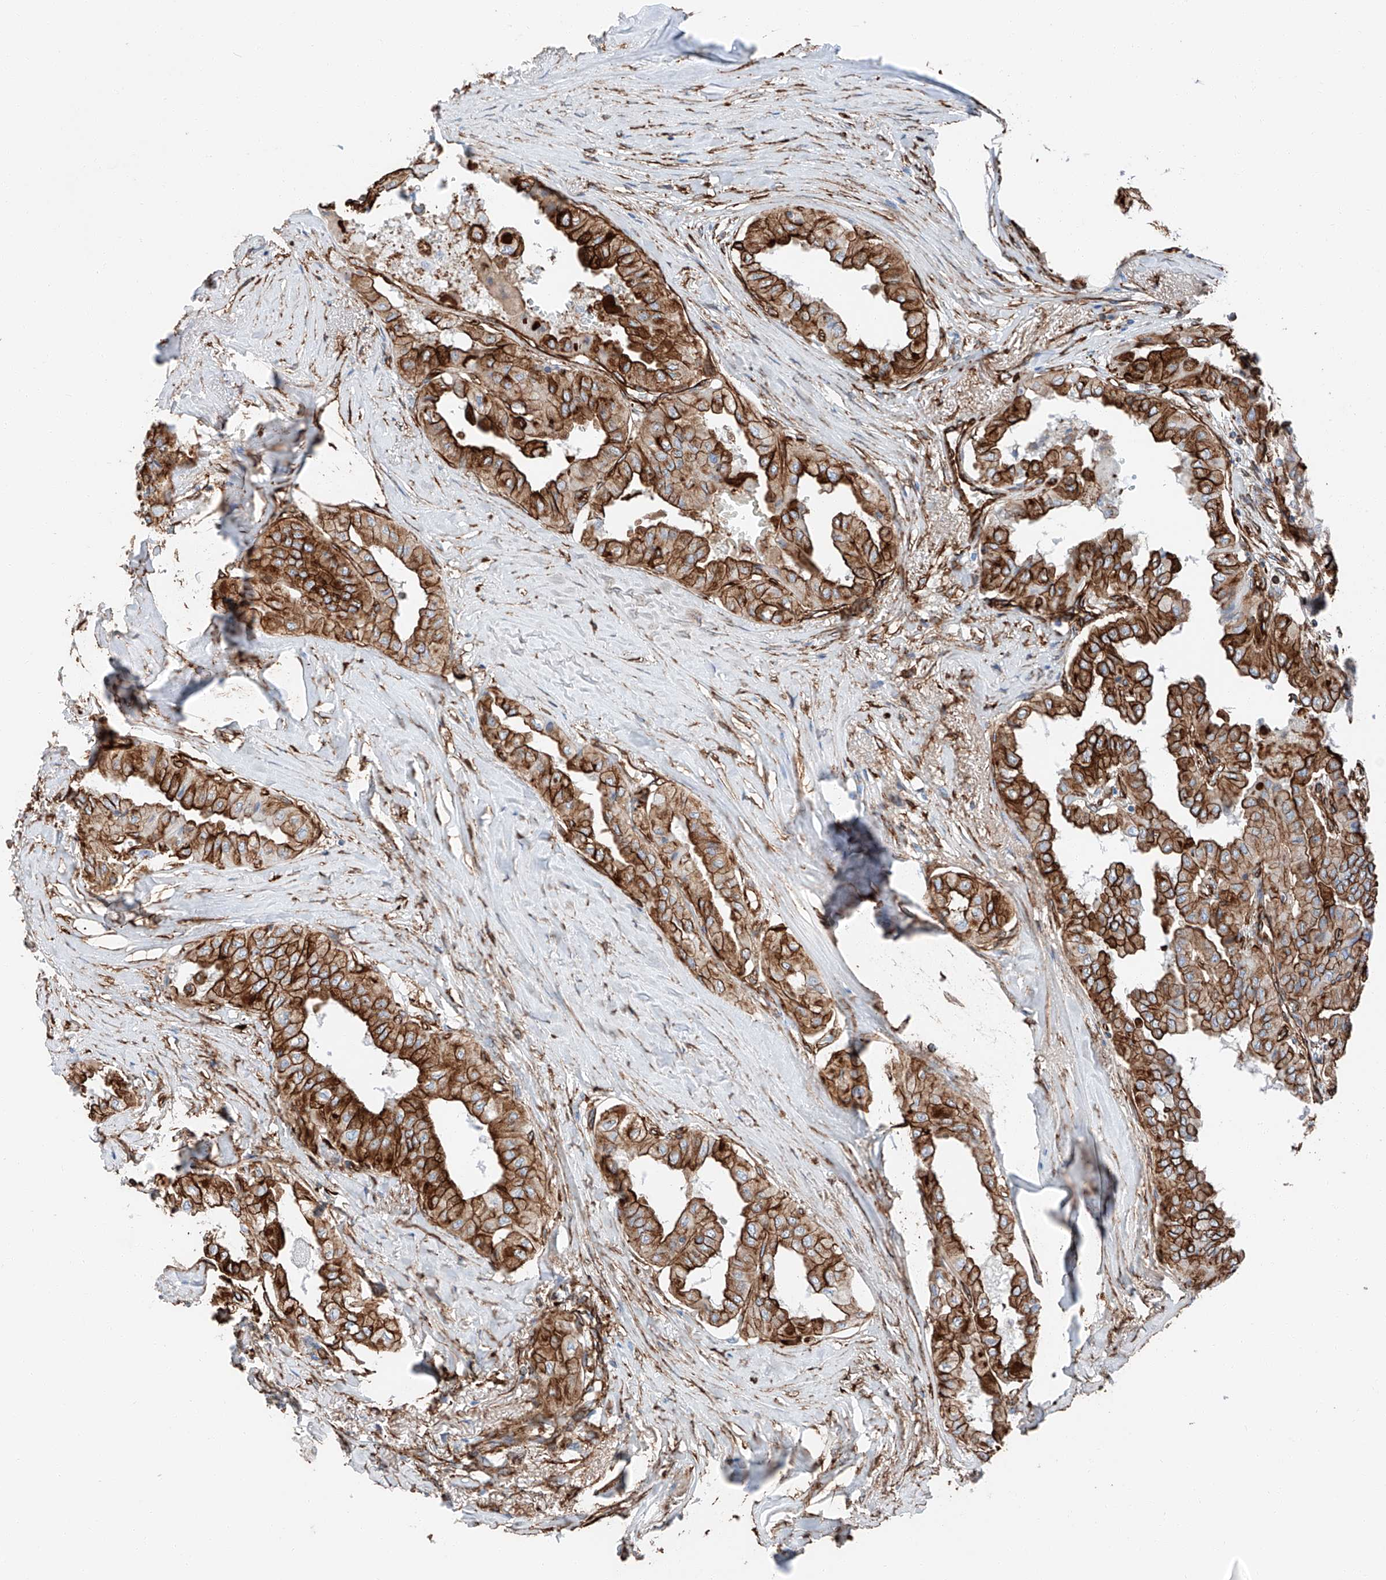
{"staining": {"intensity": "strong", "quantity": ">75%", "location": "cytoplasmic/membranous"}, "tissue": "thyroid cancer", "cell_type": "Tumor cells", "image_type": "cancer", "snomed": [{"axis": "morphology", "description": "Papillary adenocarcinoma, NOS"}, {"axis": "topography", "description": "Thyroid gland"}], "caption": "Immunohistochemical staining of human thyroid papillary adenocarcinoma reveals strong cytoplasmic/membranous protein positivity in about >75% of tumor cells.", "gene": "ZNF804A", "patient": {"sex": "female", "age": 59}}